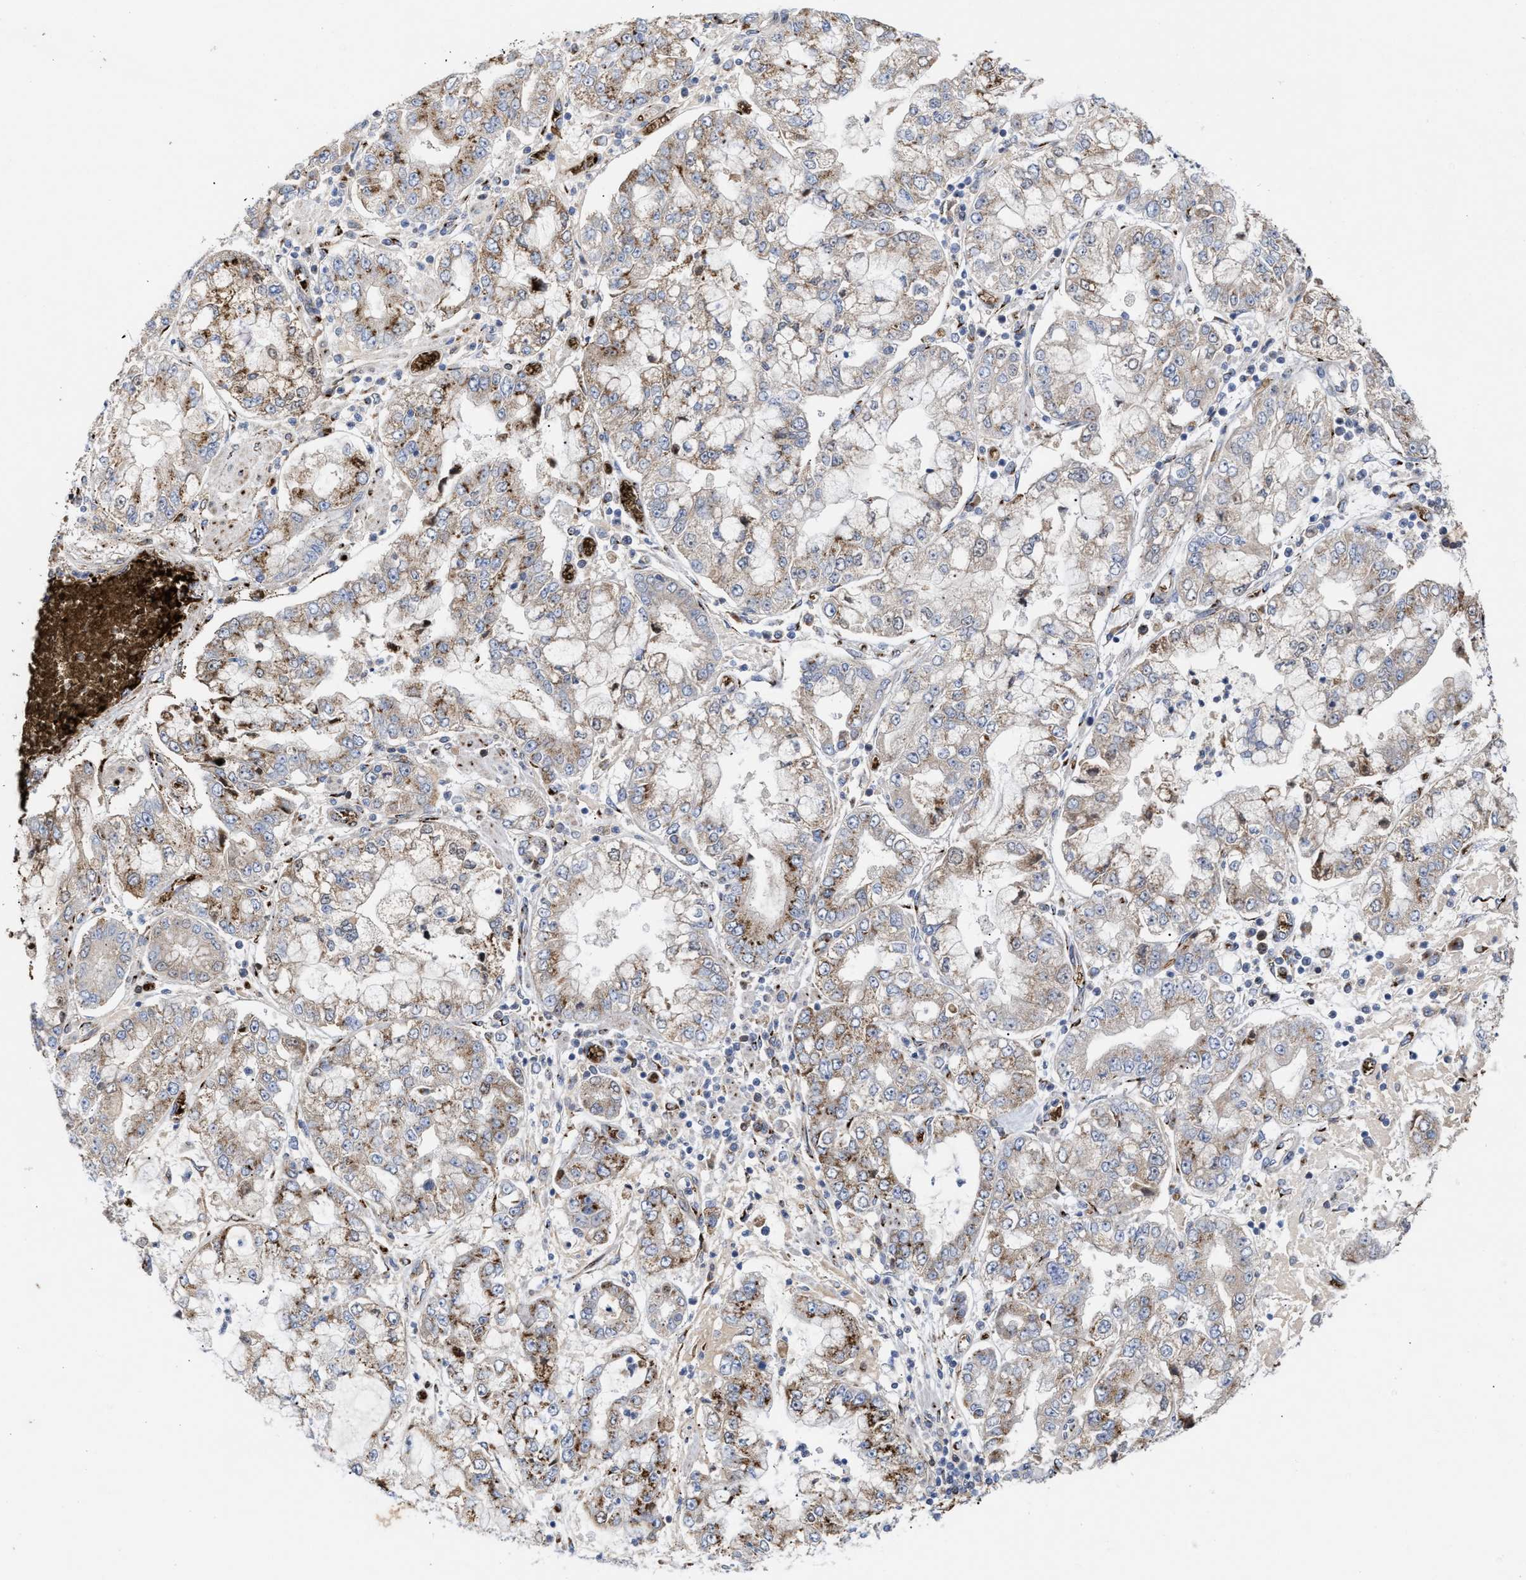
{"staining": {"intensity": "moderate", "quantity": ">75%", "location": "cytoplasmic/membranous"}, "tissue": "stomach cancer", "cell_type": "Tumor cells", "image_type": "cancer", "snomed": [{"axis": "morphology", "description": "Adenocarcinoma, NOS"}, {"axis": "topography", "description": "Stomach"}], "caption": "Adenocarcinoma (stomach) stained with a protein marker exhibits moderate staining in tumor cells.", "gene": "CCL2", "patient": {"sex": "male", "age": 76}}